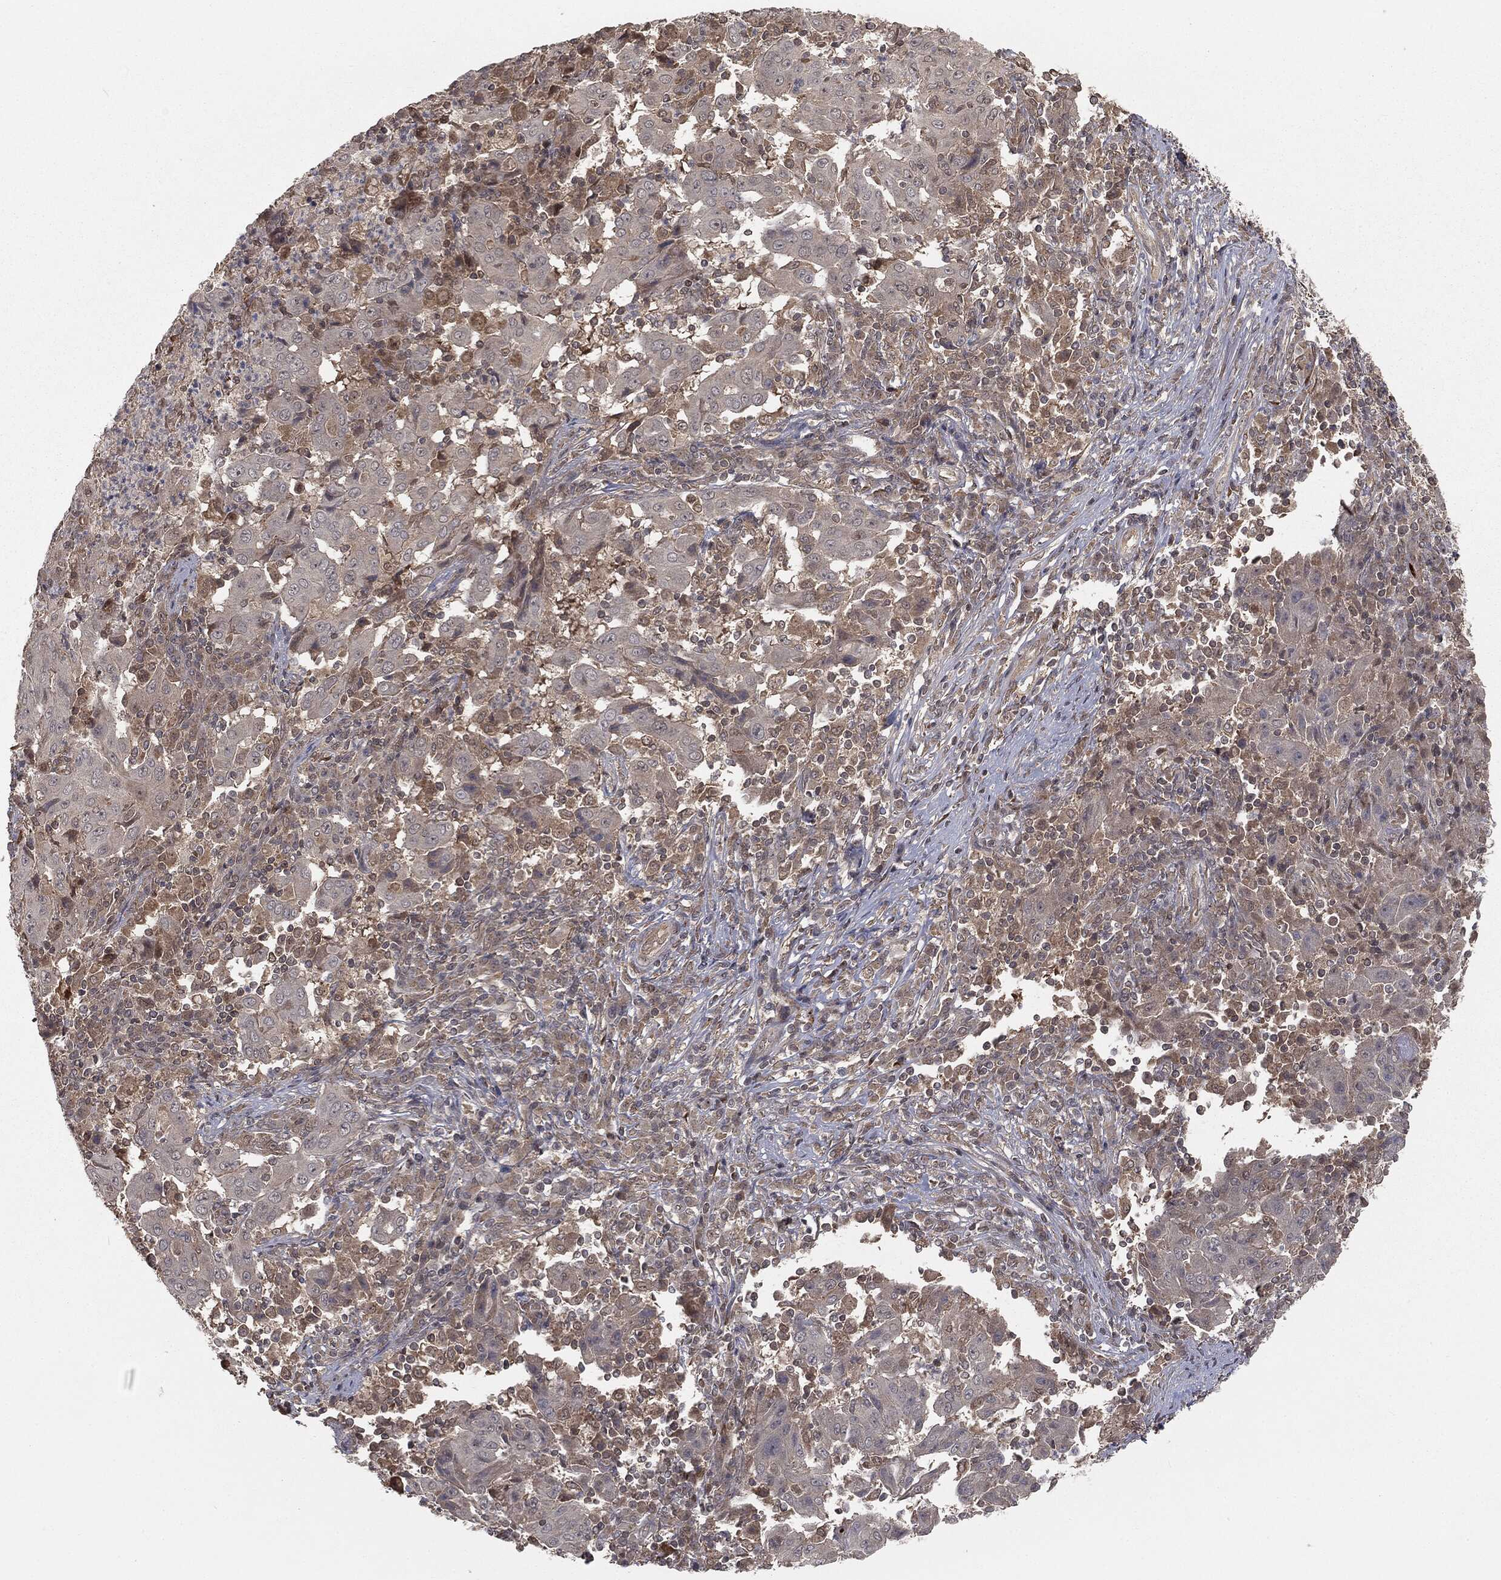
{"staining": {"intensity": "negative", "quantity": "none", "location": "none"}, "tissue": "pancreatic cancer", "cell_type": "Tumor cells", "image_type": "cancer", "snomed": [{"axis": "morphology", "description": "Adenocarcinoma, NOS"}, {"axis": "topography", "description": "Pancreas"}], "caption": "Adenocarcinoma (pancreatic) was stained to show a protein in brown. There is no significant staining in tumor cells.", "gene": "FBXO7", "patient": {"sex": "male", "age": 63}}